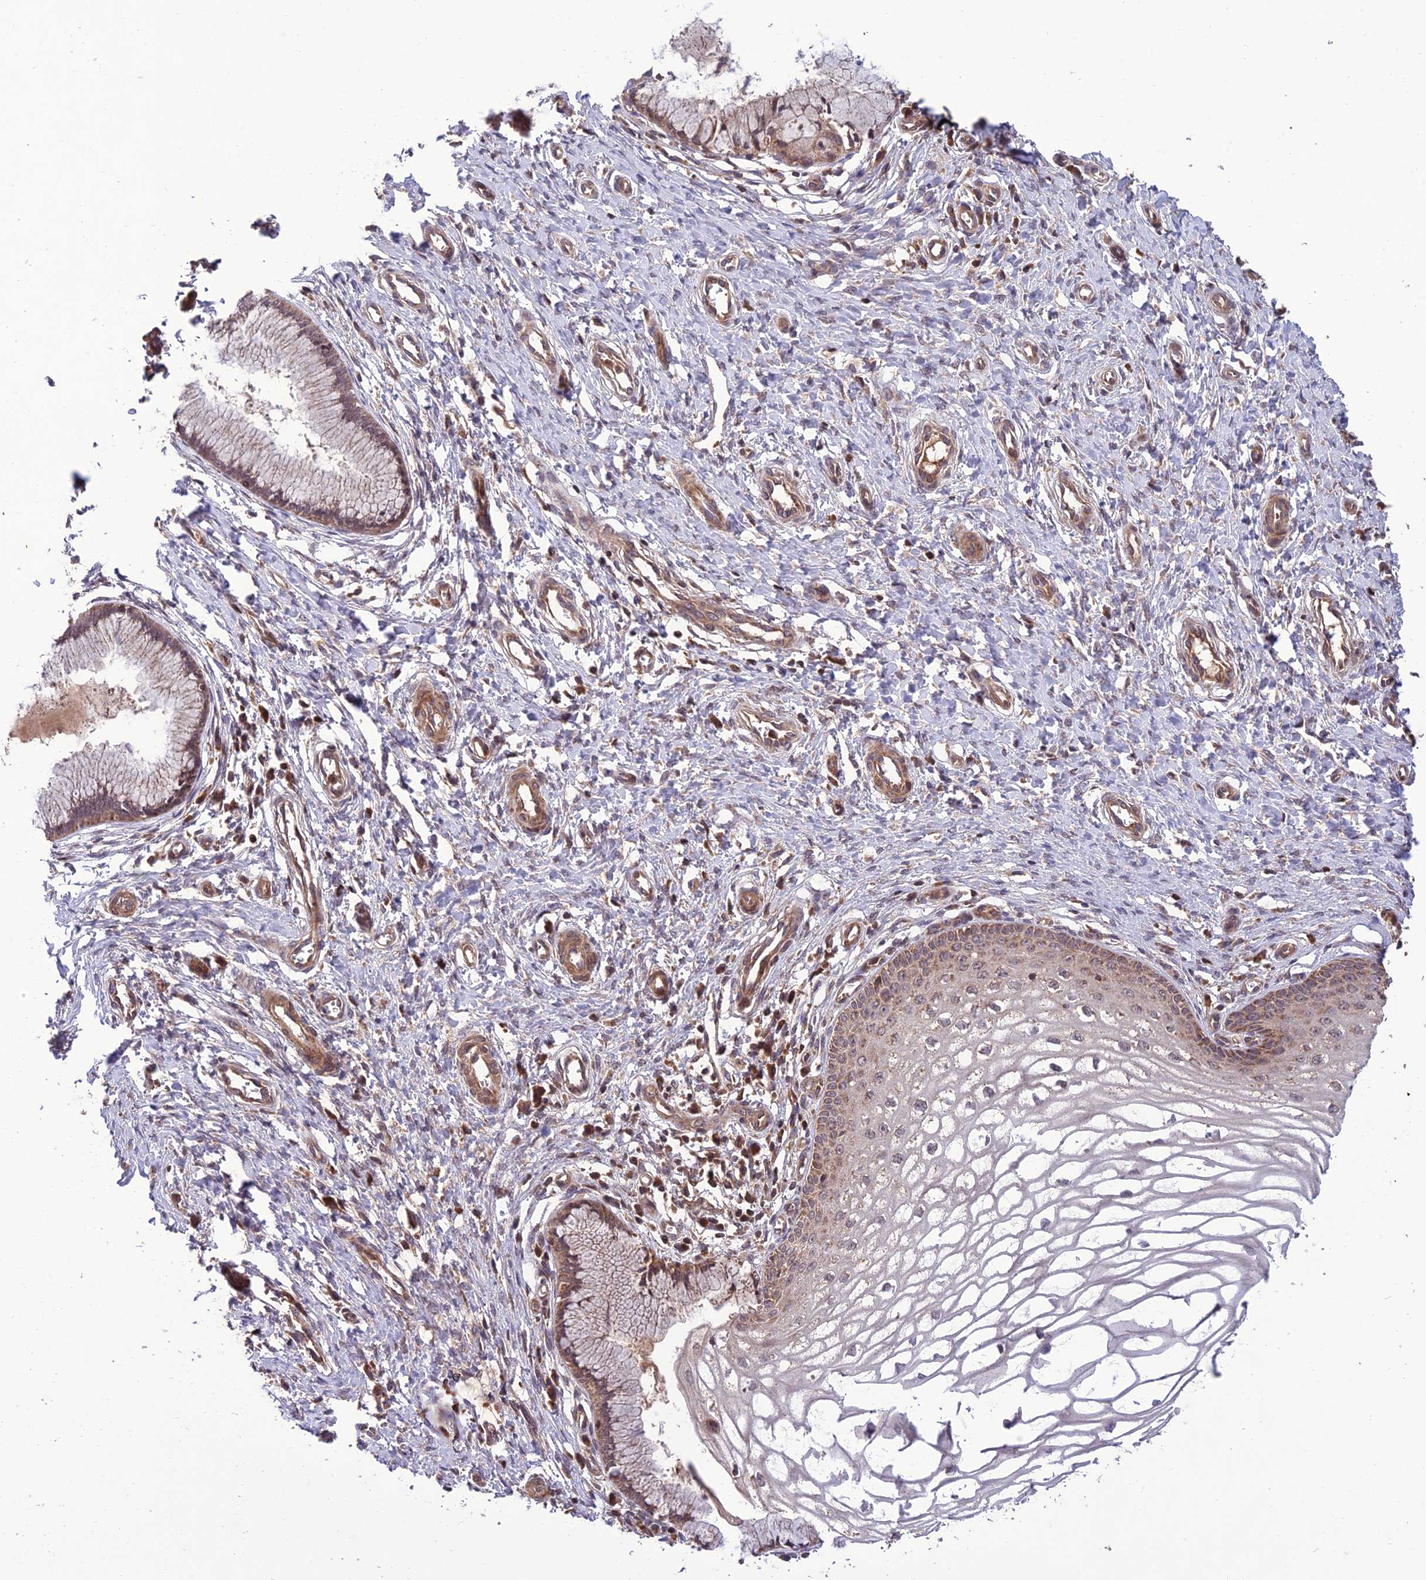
{"staining": {"intensity": "moderate", "quantity": "25%-75%", "location": "cytoplasmic/membranous"}, "tissue": "cervix", "cell_type": "Glandular cells", "image_type": "normal", "snomed": [{"axis": "morphology", "description": "Normal tissue, NOS"}, {"axis": "topography", "description": "Cervix"}], "caption": "Cervix stained with a brown dye demonstrates moderate cytoplasmic/membranous positive positivity in approximately 25%-75% of glandular cells.", "gene": "NDUFC1", "patient": {"sex": "female", "age": 55}}